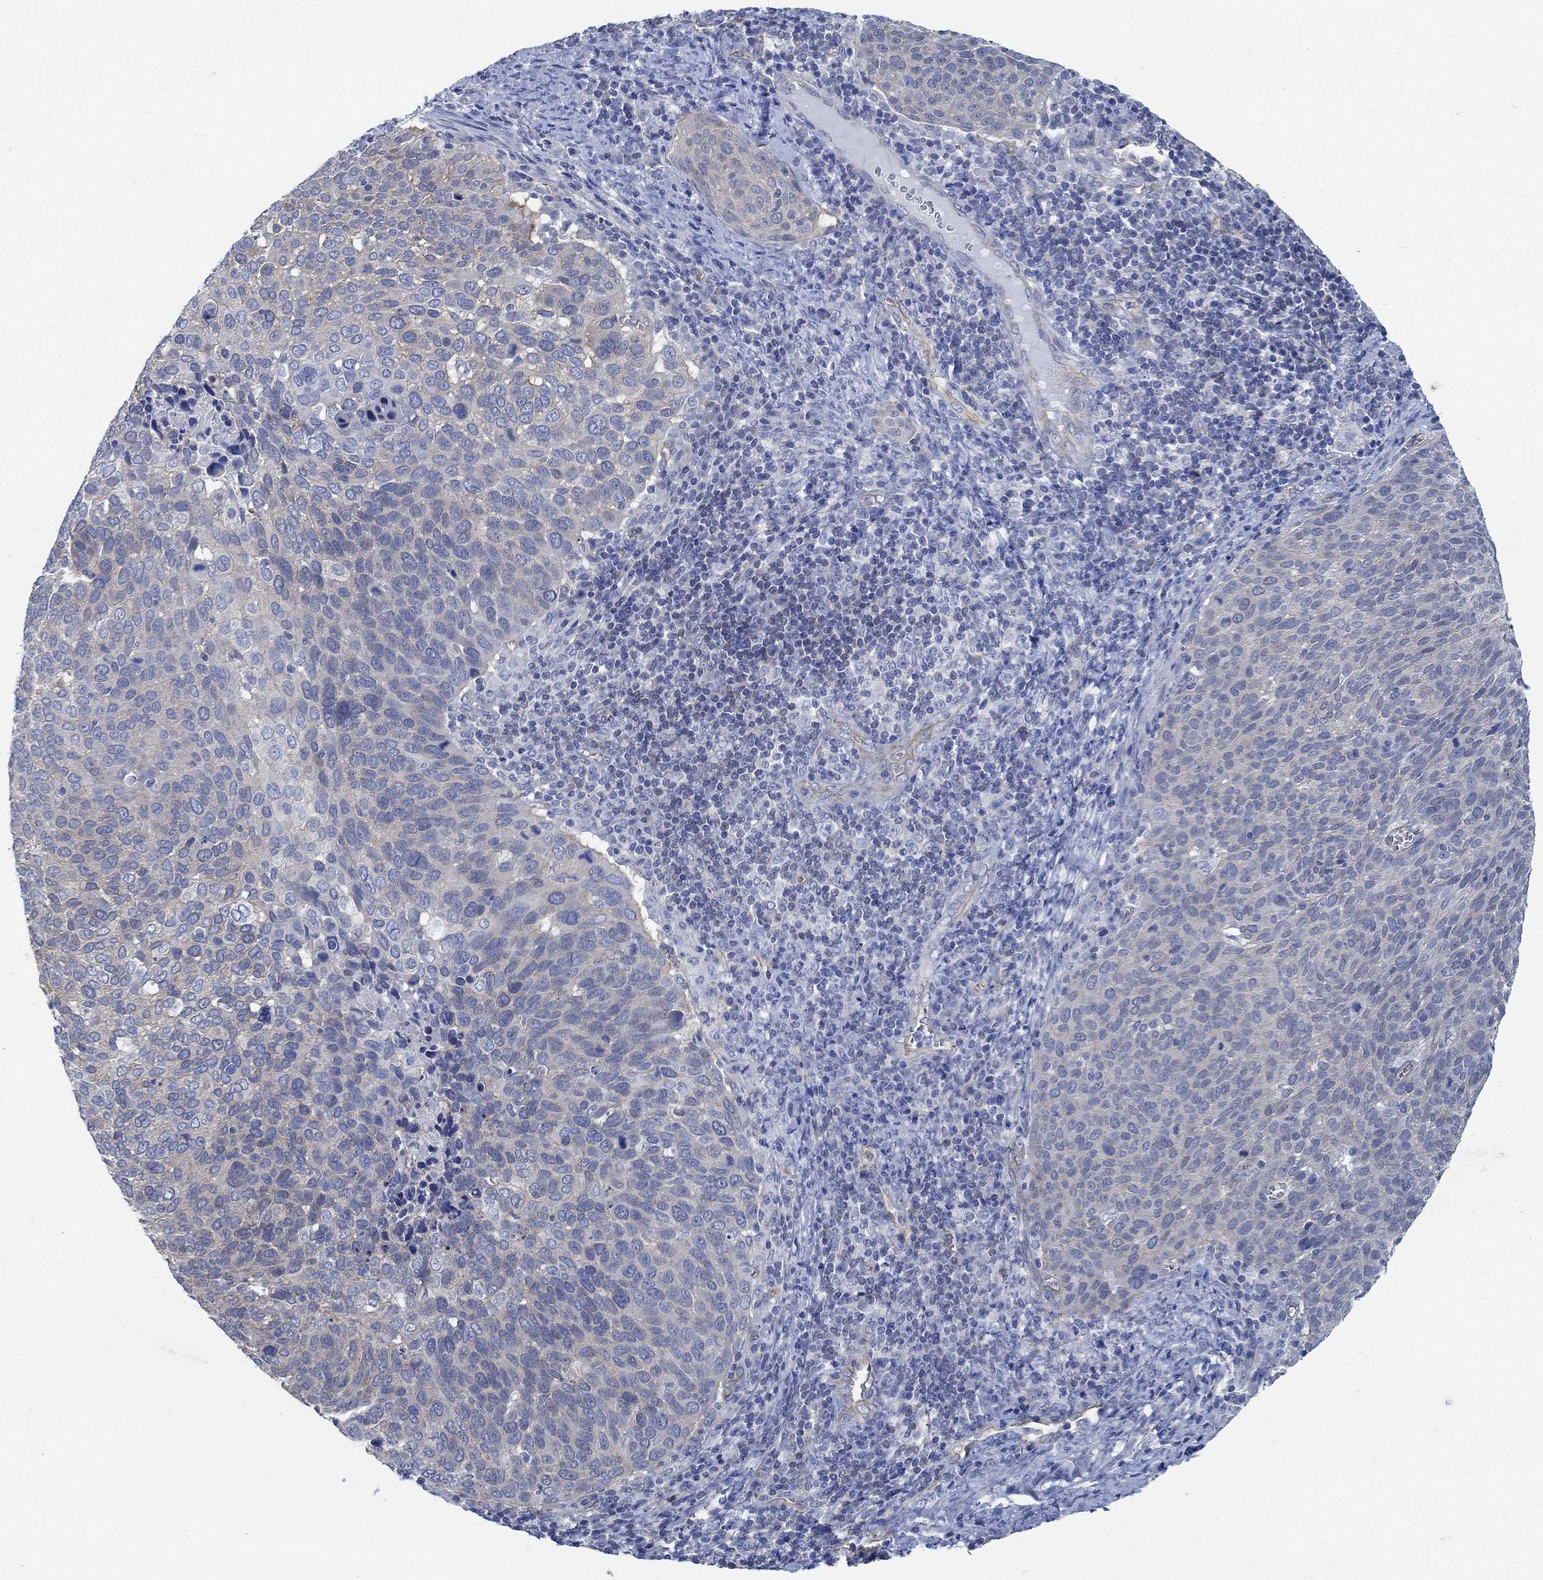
{"staining": {"intensity": "negative", "quantity": "none", "location": "none"}, "tissue": "cervical cancer", "cell_type": "Tumor cells", "image_type": "cancer", "snomed": [{"axis": "morphology", "description": "Squamous cell carcinoma, NOS"}, {"axis": "topography", "description": "Cervix"}], "caption": "A photomicrograph of human cervical cancer (squamous cell carcinoma) is negative for staining in tumor cells.", "gene": "TMEM198", "patient": {"sex": "female", "age": 39}}